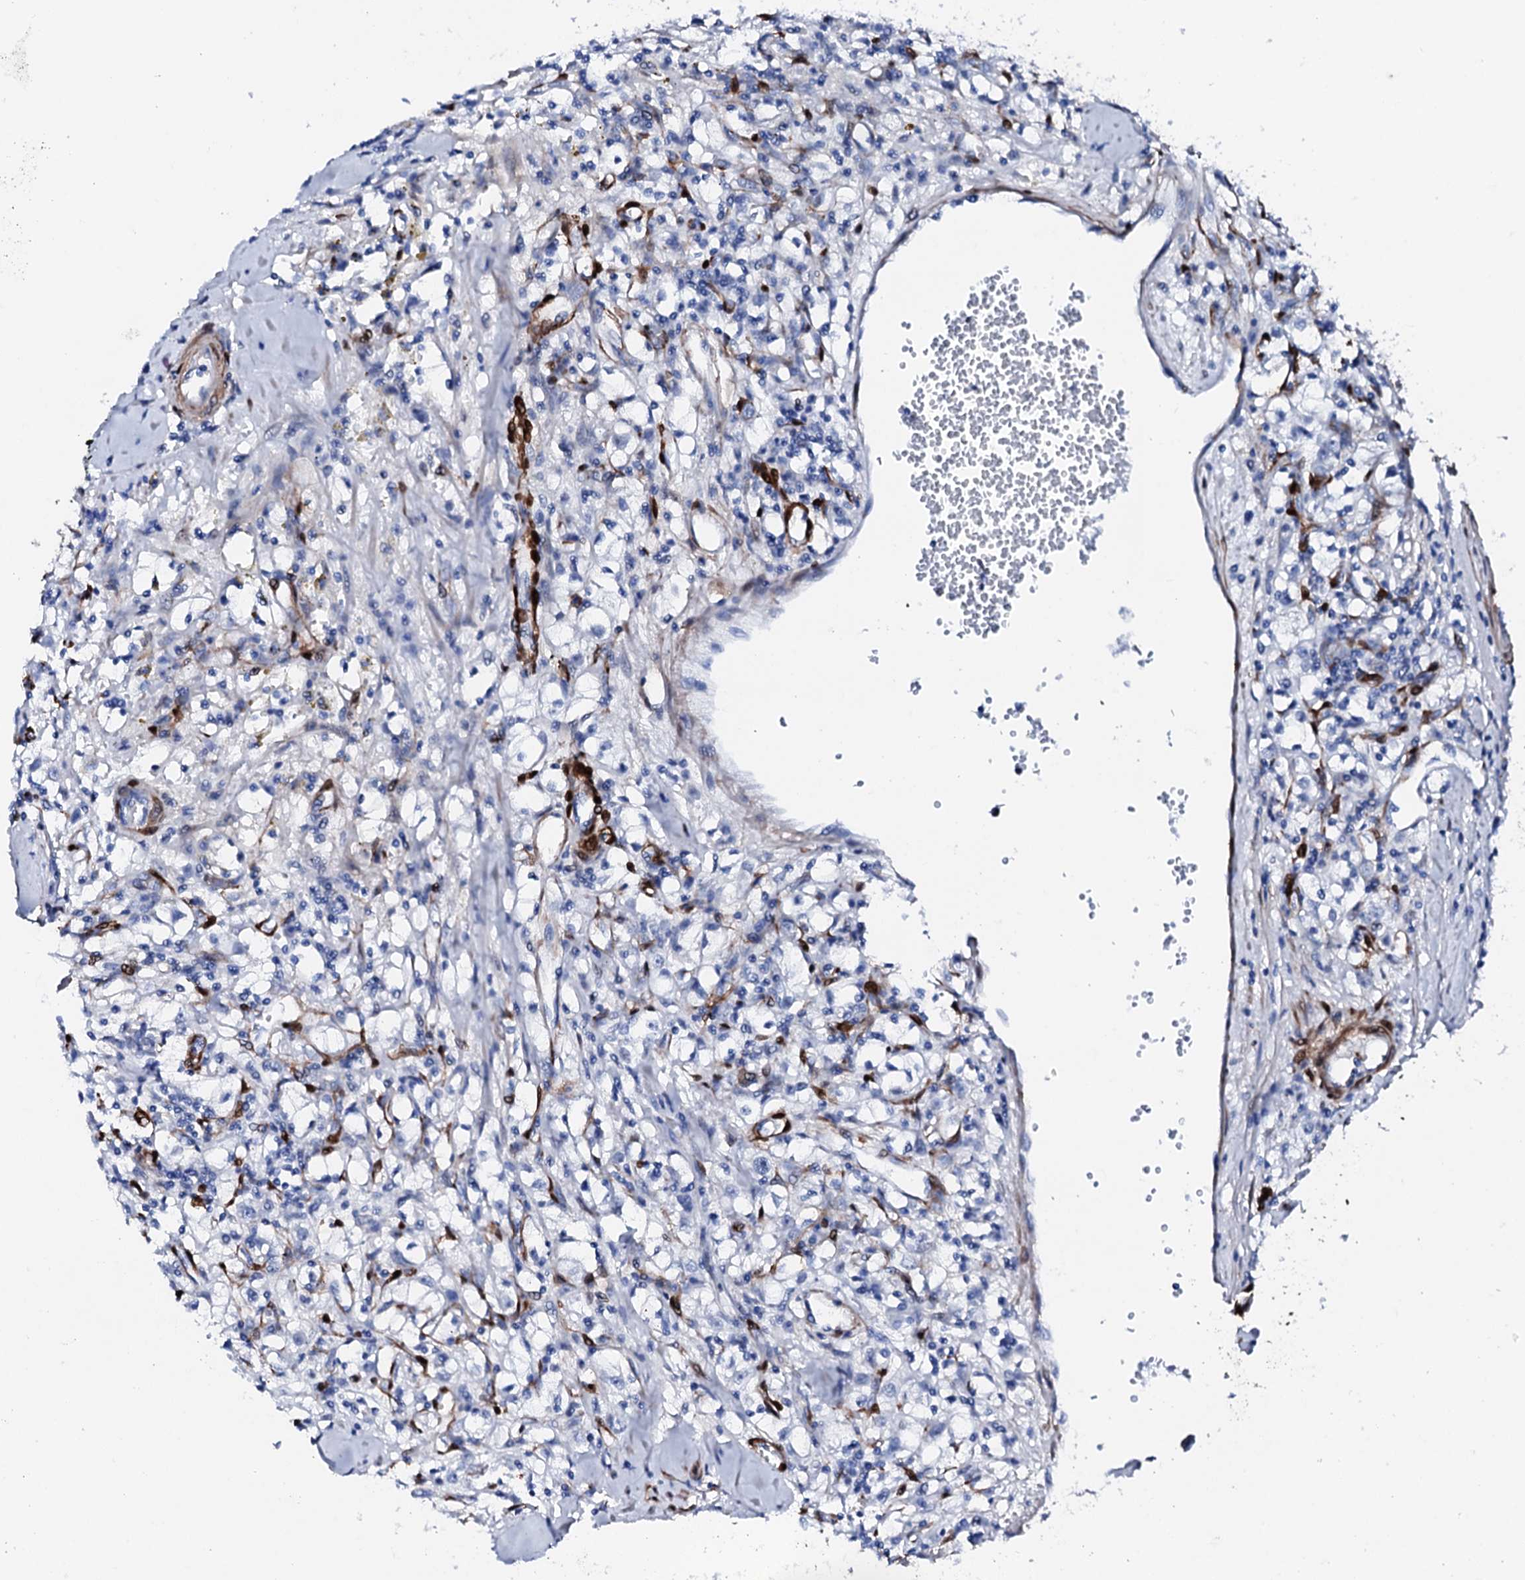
{"staining": {"intensity": "negative", "quantity": "none", "location": "none"}, "tissue": "renal cancer", "cell_type": "Tumor cells", "image_type": "cancer", "snomed": [{"axis": "morphology", "description": "Adenocarcinoma, NOS"}, {"axis": "topography", "description": "Kidney"}], "caption": "Tumor cells are negative for brown protein staining in renal adenocarcinoma.", "gene": "NRIP2", "patient": {"sex": "male", "age": 56}}